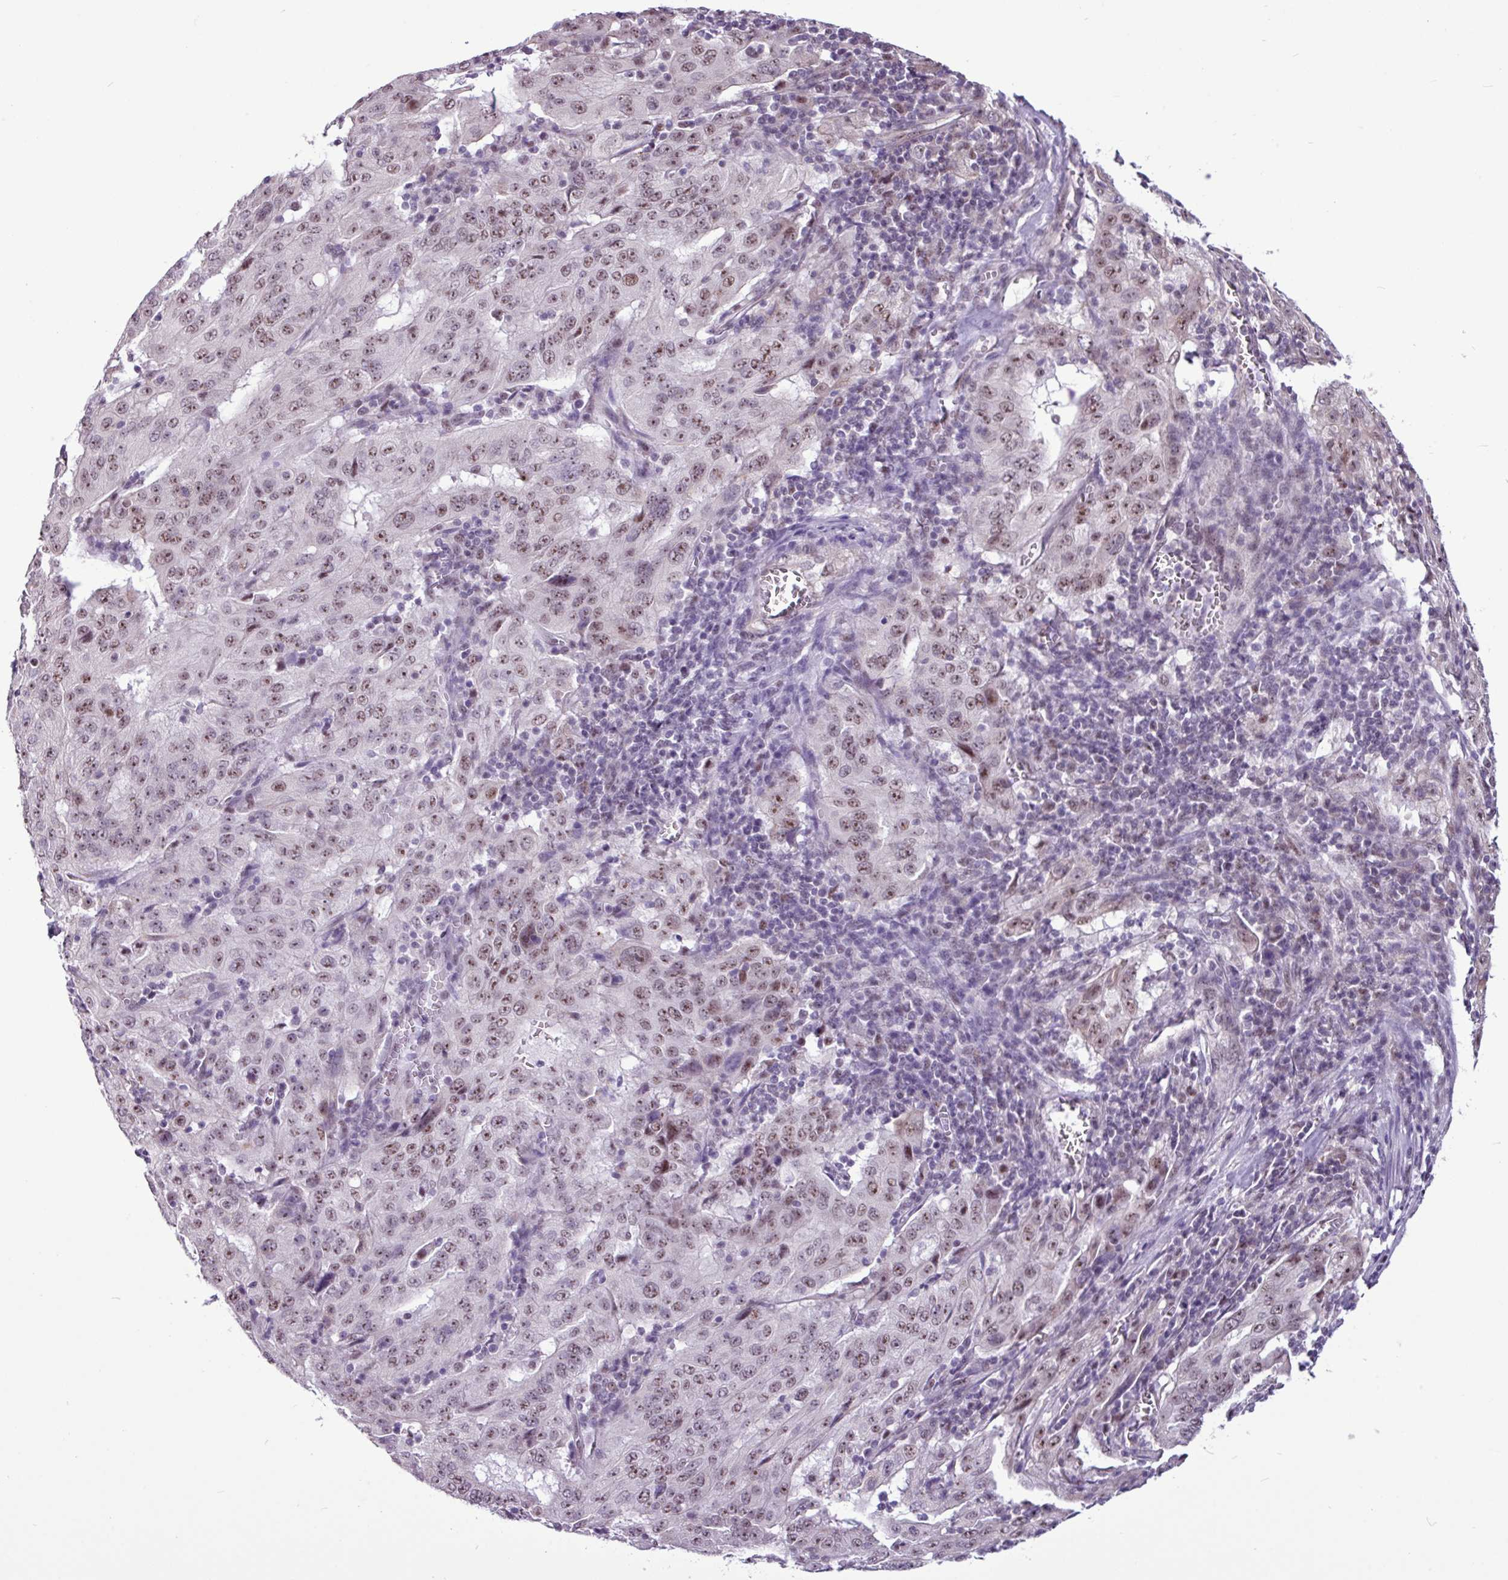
{"staining": {"intensity": "moderate", "quantity": ">75%", "location": "nuclear"}, "tissue": "pancreatic cancer", "cell_type": "Tumor cells", "image_type": "cancer", "snomed": [{"axis": "morphology", "description": "Adenocarcinoma, NOS"}, {"axis": "topography", "description": "Pancreas"}], "caption": "Adenocarcinoma (pancreatic) stained with DAB immunohistochemistry exhibits medium levels of moderate nuclear positivity in approximately >75% of tumor cells.", "gene": "UTP18", "patient": {"sex": "male", "age": 63}}